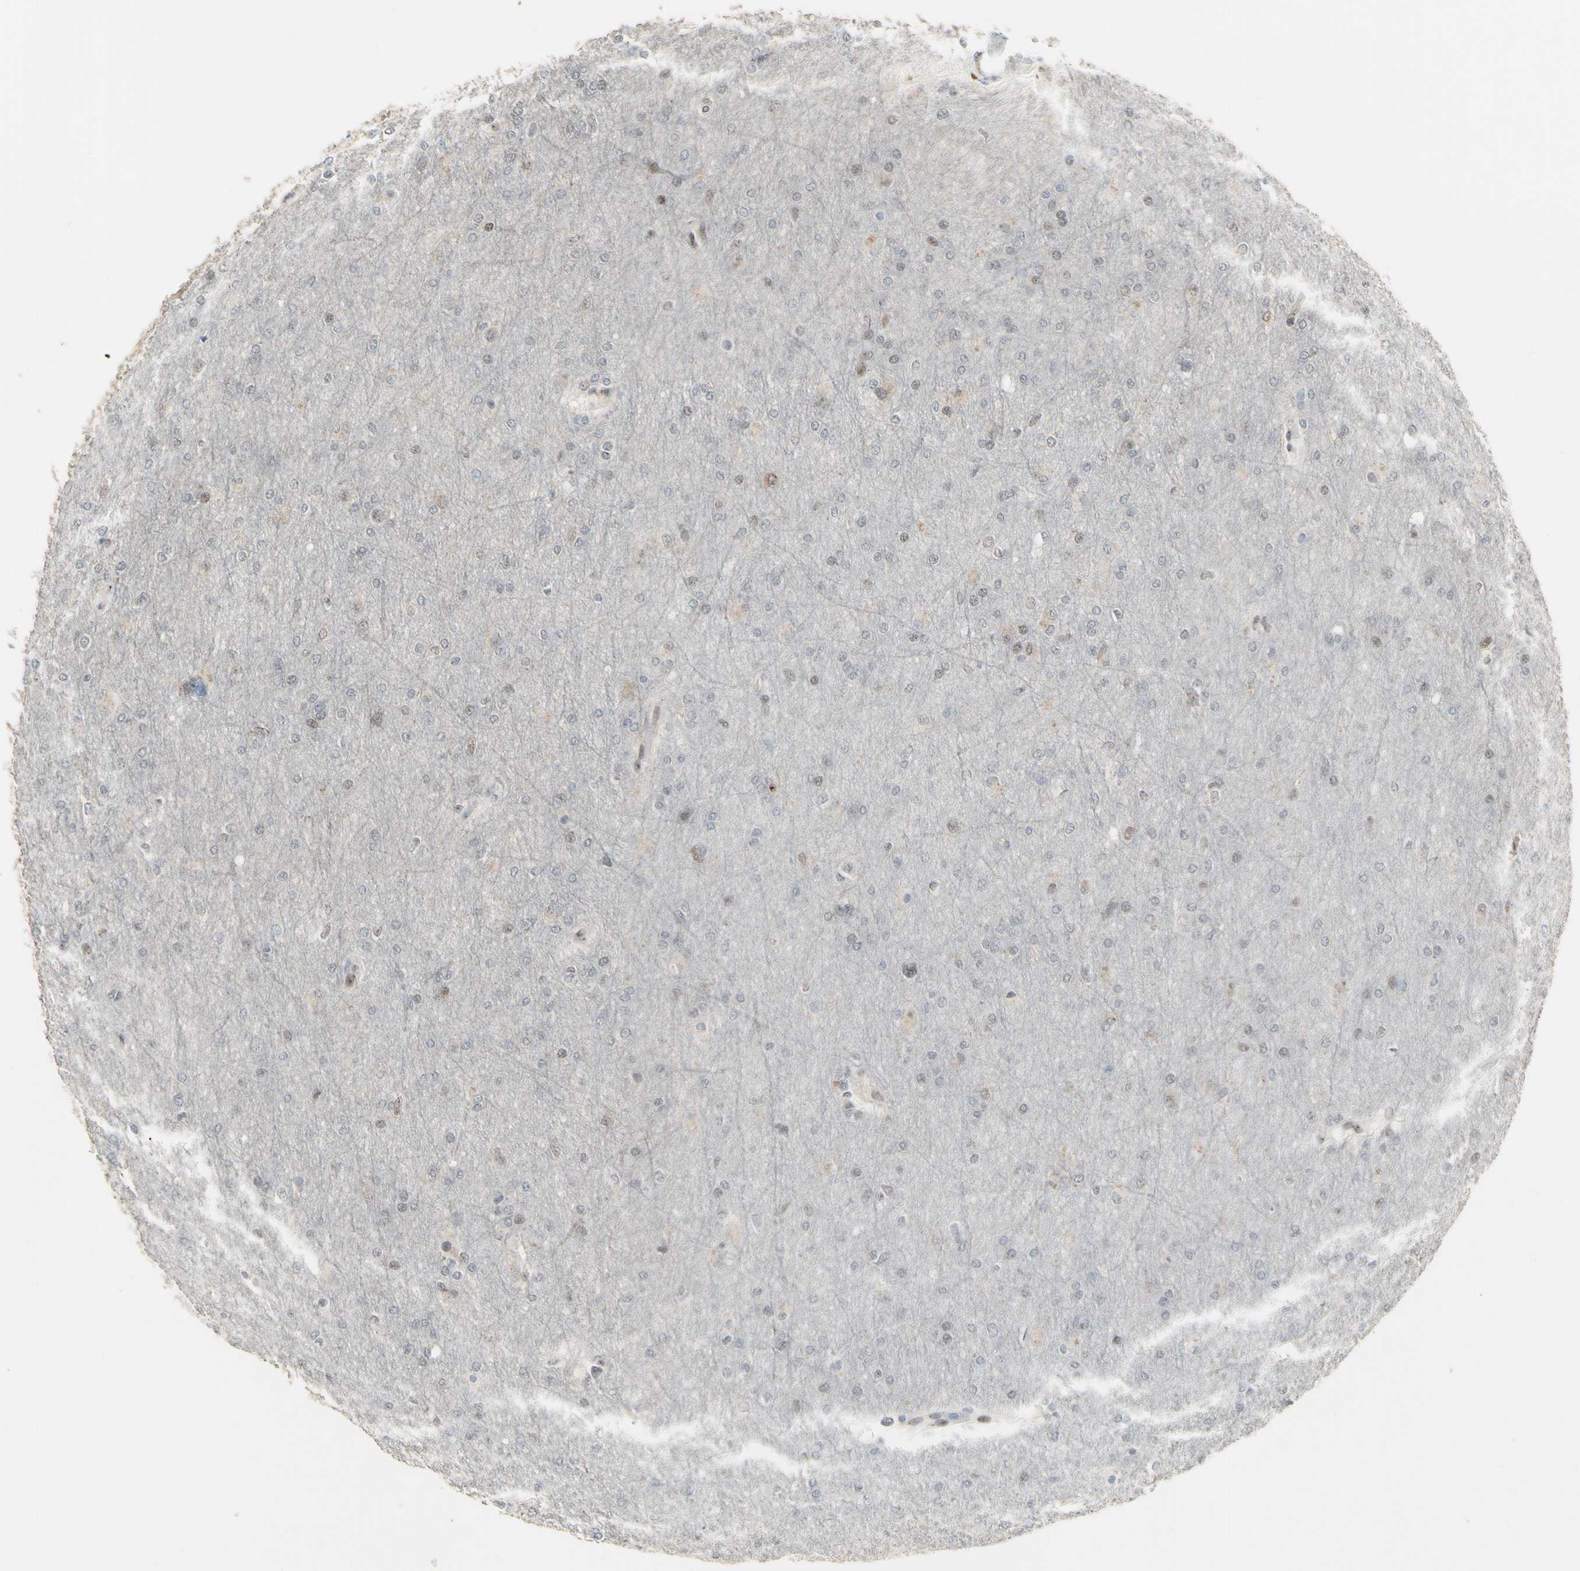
{"staining": {"intensity": "negative", "quantity": "none", "location": "none"}, "tissue": "glioma", "cell_type": "Tumor cells", "image_type": "cancer", "snomed": [{"axis": "morphology", "description": "Glioma, malignant, High grade"}, {"axis": "topography", "description": "Cerebral cortex"}], "caption": "This is a photomicrograph of immunohistochemistry staining of glioma, which shows no positivity in tumor cells.", "gene": "DHRS7B", "patient": {"sex": "female", "age": 36}}